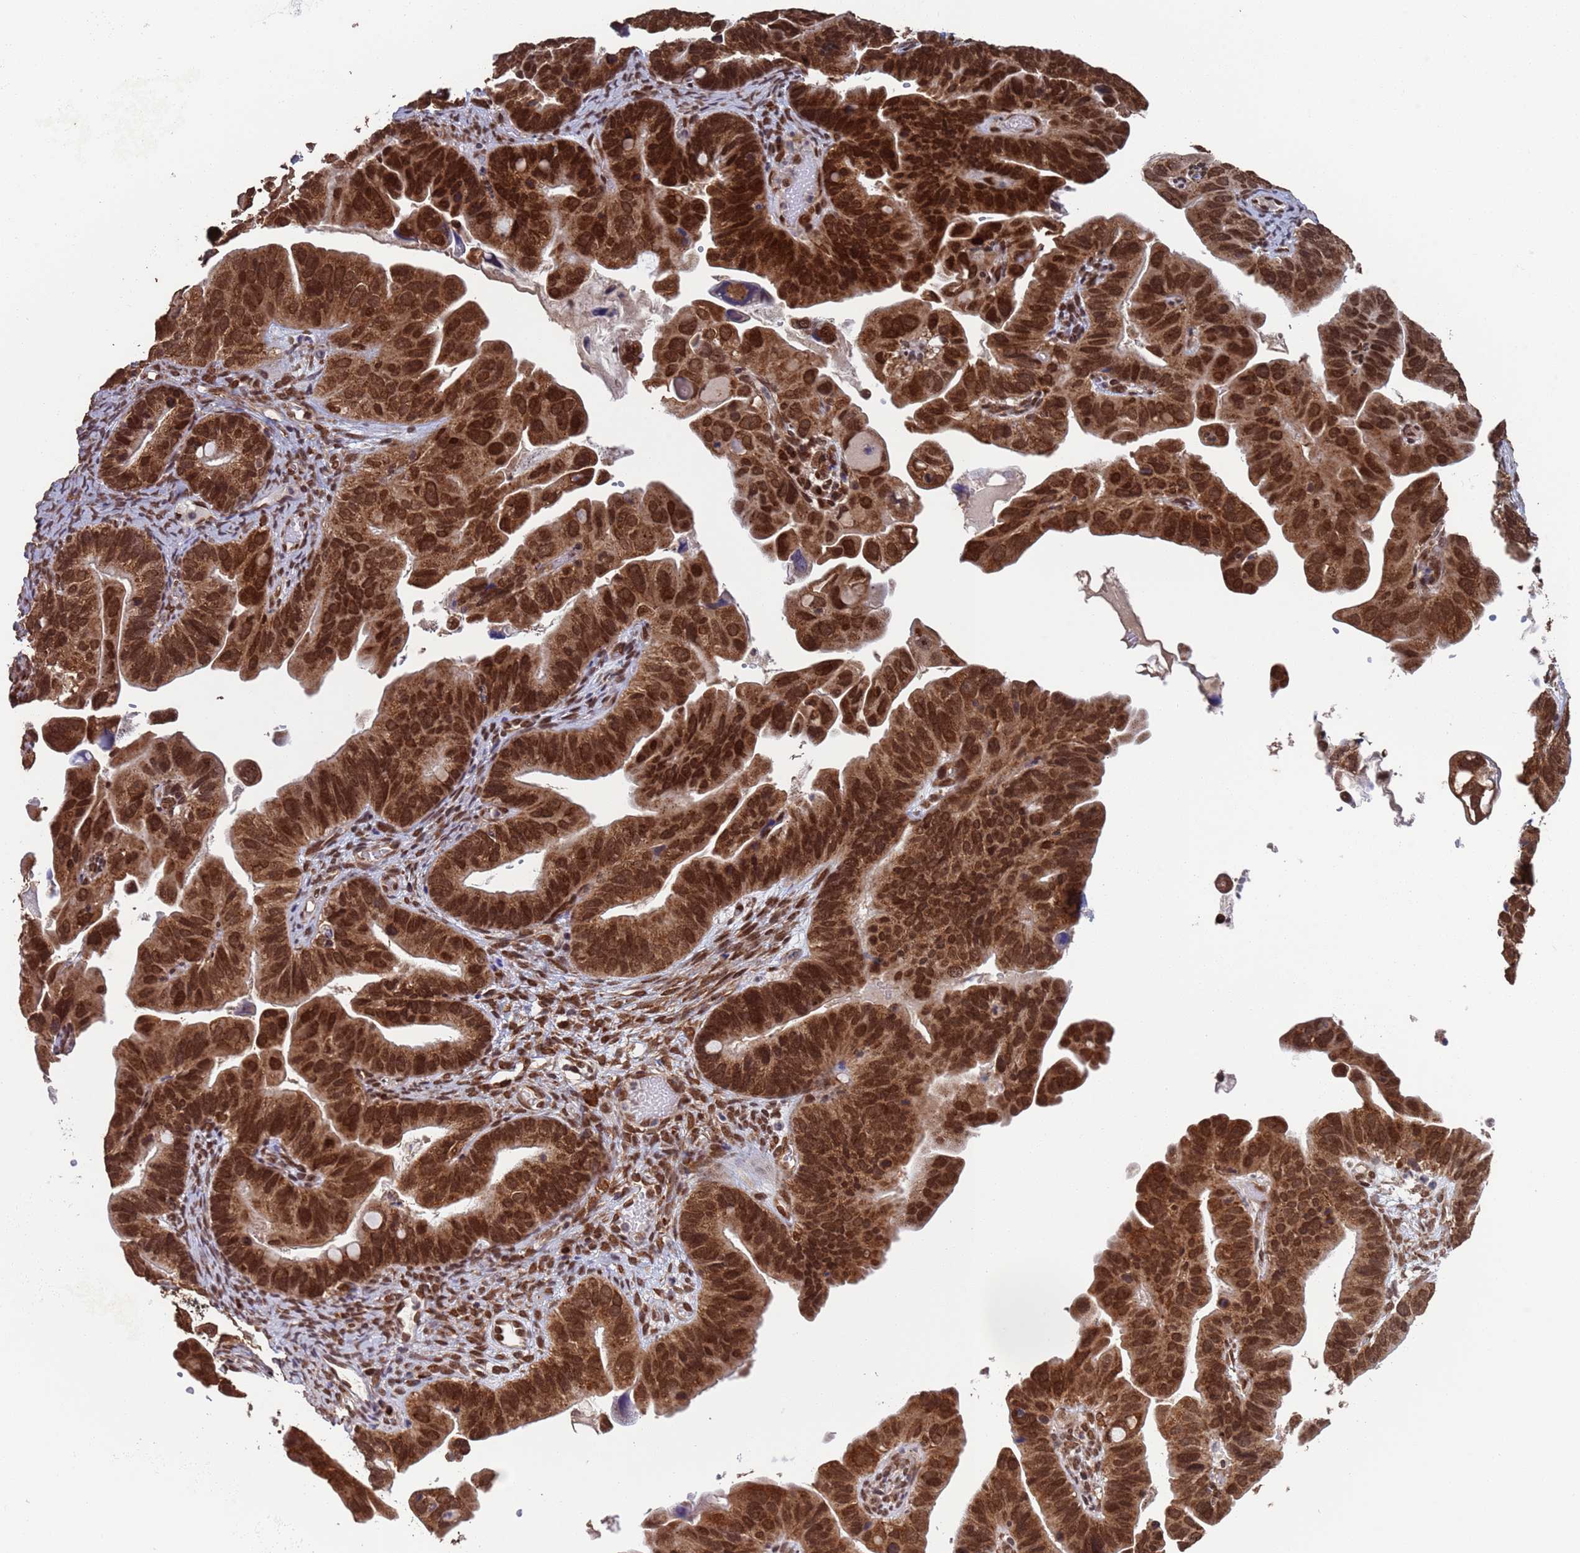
{"staining": {"intensity": "moderate", "quantity": ">75%", "location": "cytoplasmic/membranous,nuclear"}, "tissue": "ovarian cancer", "cell_type": "Tumor cells", "image_type": "cancer", "snomed": [{"axis": "morphology", "description": "Cystadenocarcinoma, serous, NOS"}, {"axis": "topography", "description": "Ovary"}], "caption": "IHC of ovarian cancer (serous cystadenocarcinoma) demonstrates medium levels of moderate cytoplasmic/membranous and nuclear staining in approximately >75% of tumor cells.", "gene": "FUBP3", "patient": {"sex": "female", "age": 56}}